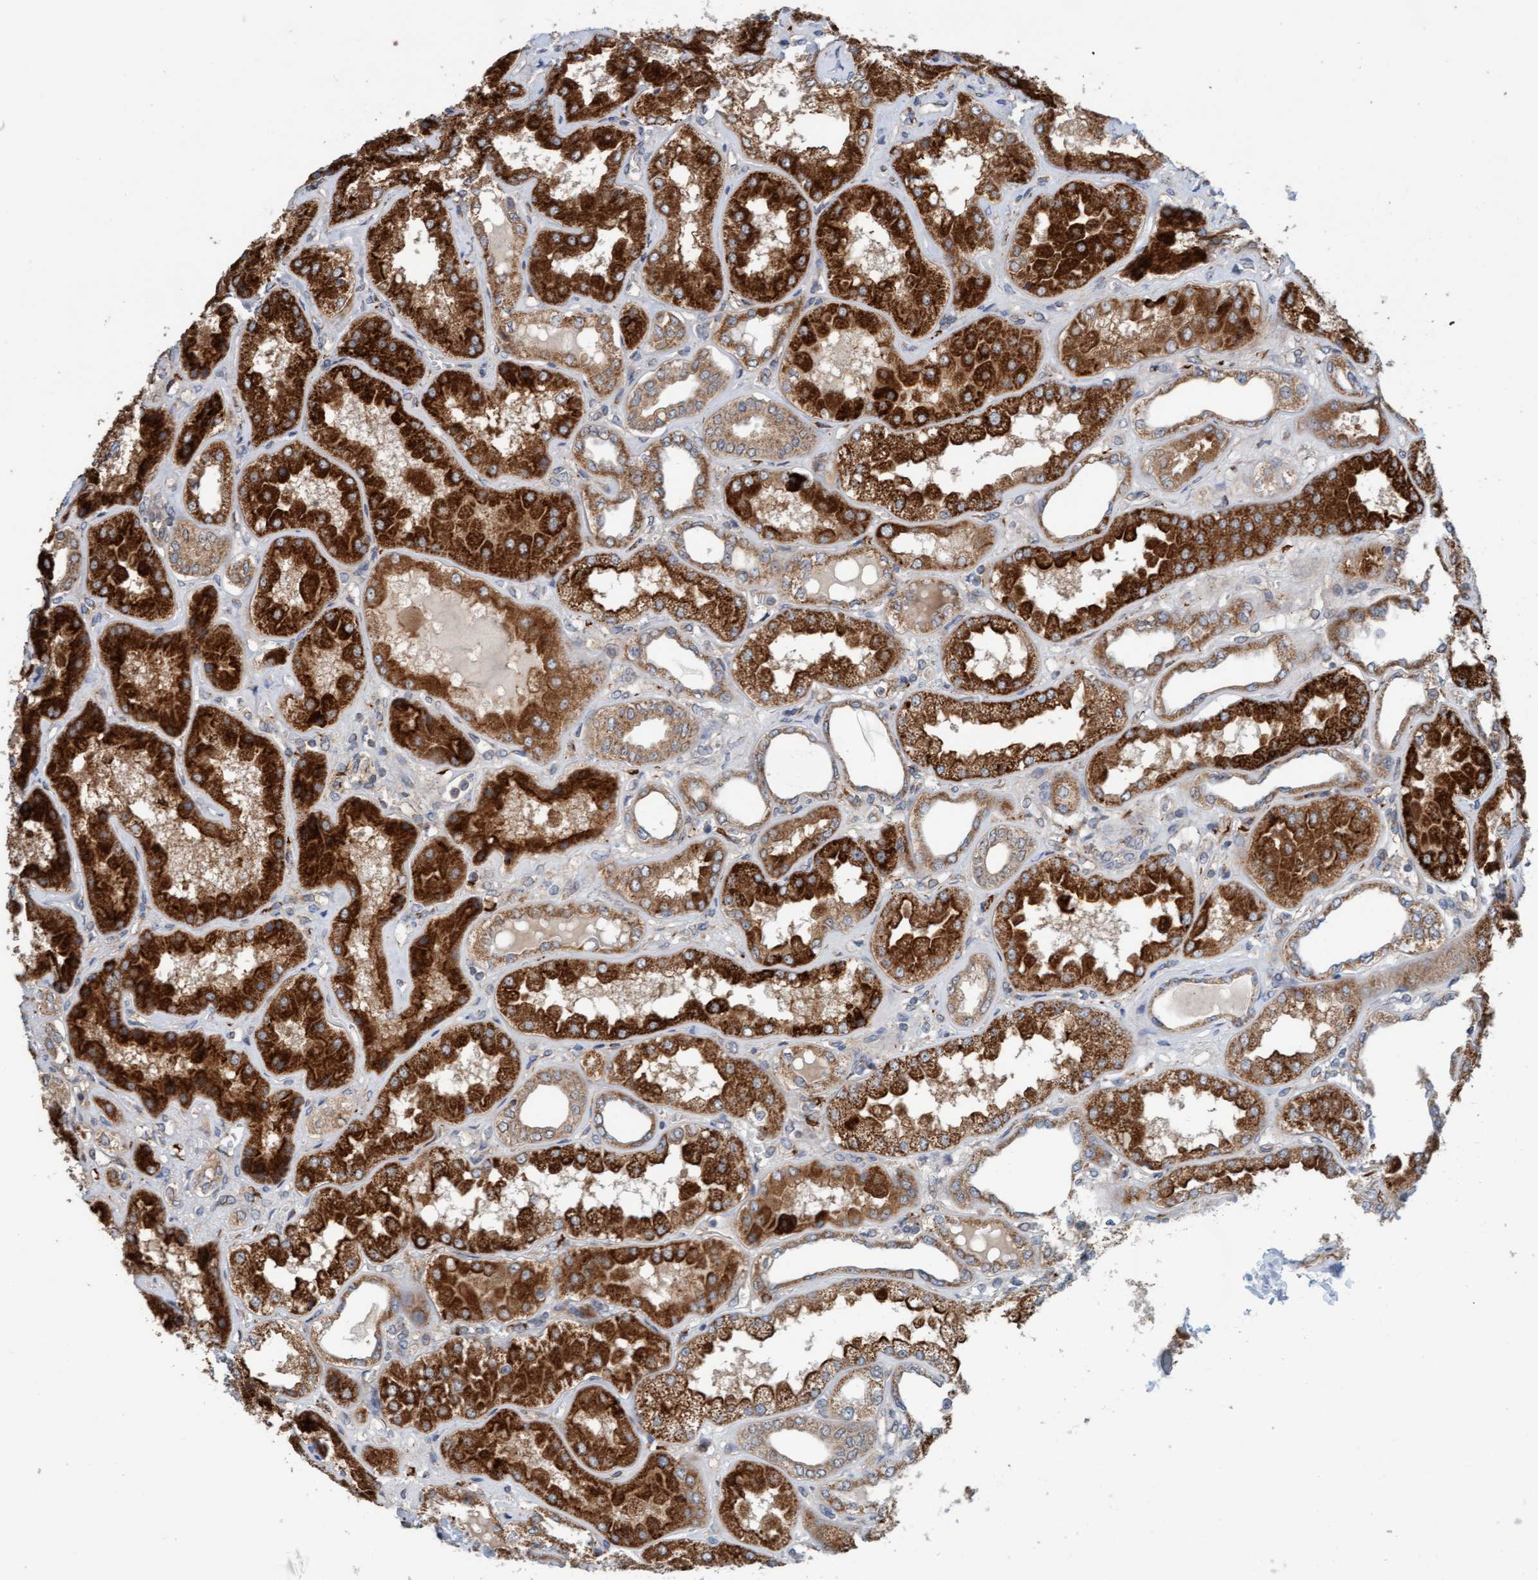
{"staining": {"intensity": "weak", "quantity": "25%-75%", "location": "cytoplasmic/membranous"}, "tissue": "kidney", "cell_type": "Cells in glomeruli", "image_type": "normal", "snomed": [{"axis": "morphology", "description": "Normal tissue, NOS"}, {"axis": "topography", "description": "Kidney"}], "caption": "DAB immunohistochemical staining of benign kidney displays weak cytoplasmic/membranous protein positivity in approximately 25%-75% of cells in glomeruli.", "gene": "ZNF566", "patient": {"sex": "female", "age": 56}}